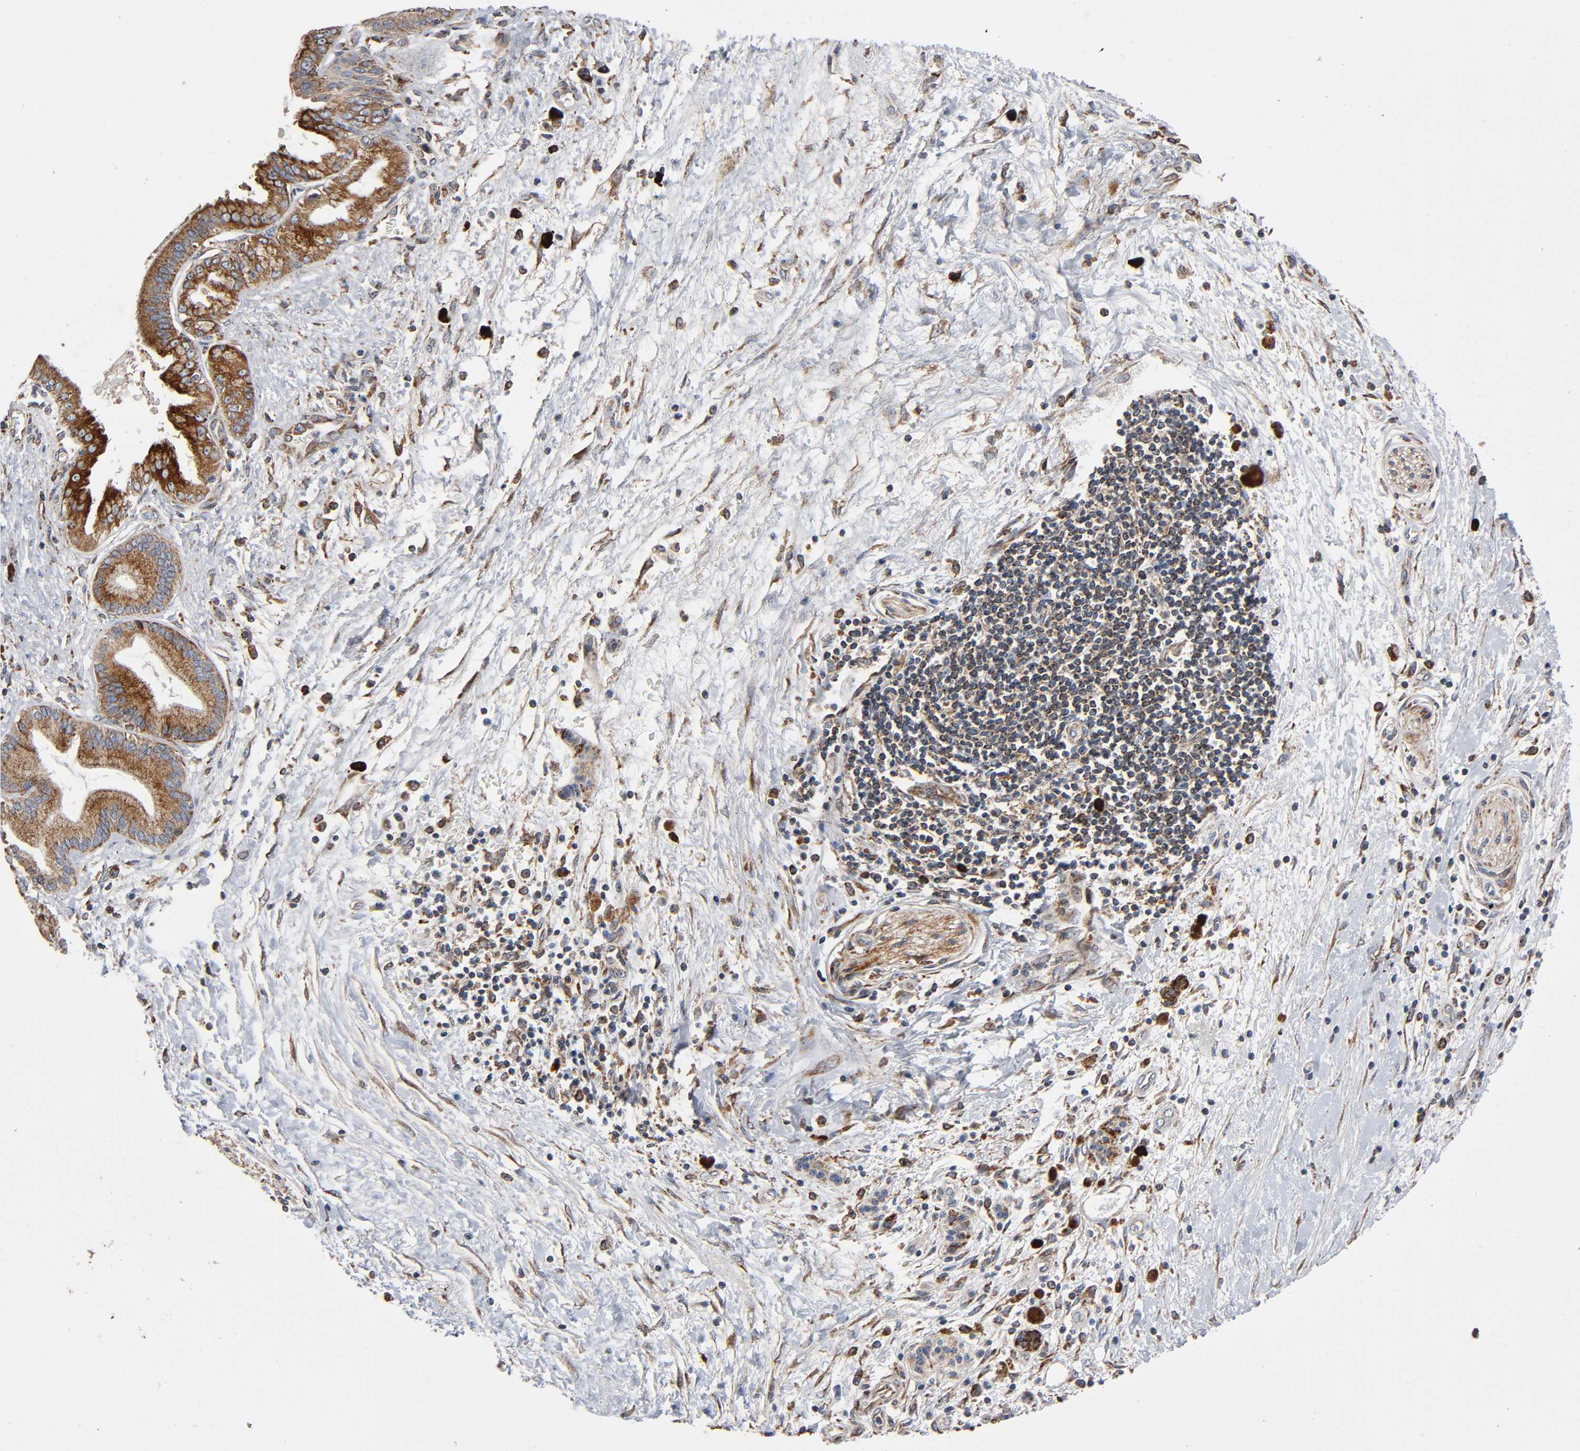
{"staining": {"intensity": "moderate", "quantity": ">75%", "location": "cytoplasmic/membranous"}, "tissue": "pancreatic cancer", "cell_type": "Tumor cells", "image_type": "cancer", "snomed": [{"axis": "morphology", "description": "Adenocarcinoma, NOS"}, {"axis": "topography", "description": "Pancreas"}], "caption": "A micrograph of human adenocarcinoma (pancreatic) stained for a protein reveals moderate cytoplasmic/membranous brown staining in tumor cells.", "gene": "MAP3K1", "patient": {"sex": "male", "age": 59}}